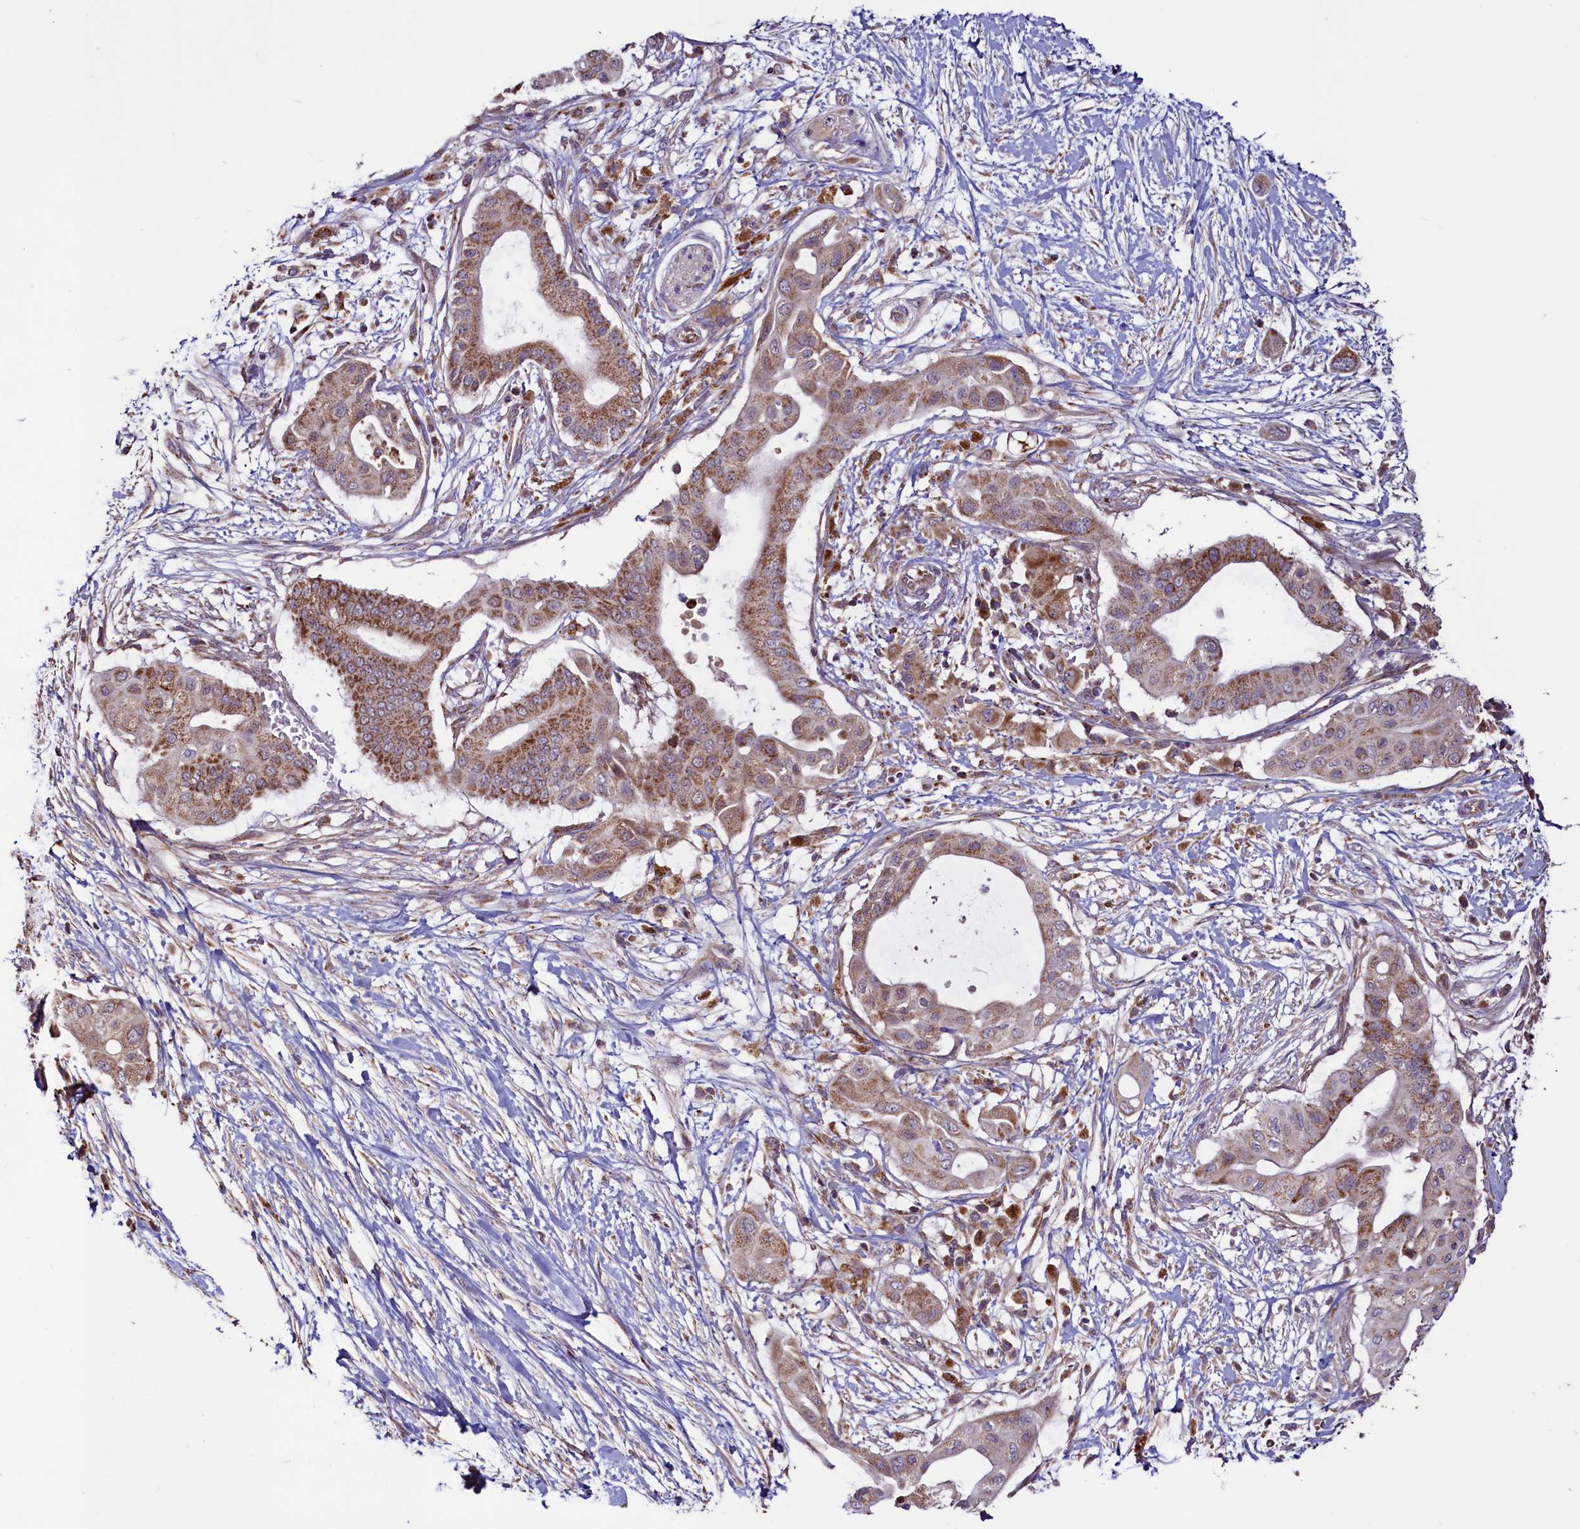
{"staining": {"intensity": "moderate", "quantity": ">75%", "location": "cytoplasmic/membranous"}, "tissue": "pancreatic cancer", "cell_type": "Tumor cells", "image_type": "cancer", "snomed": [{"axis": "morphology", "description": "Adenocarcinoma, NOS"}, {"axis": "topography", "description": "Pancreas"}], "caption": "Immunohistochemical staining of pancreatic cancer demonstrates medium levels of moderate cytoplasmic/membranous expression in approximately >75% of tumor cells. The protein is stained brown, and the nuclei are stained in blue (DAB IHC with brightfield microscopy, high magnification).", "gene": "STARD5", "patient": {"sex": "male", "age": 68}}